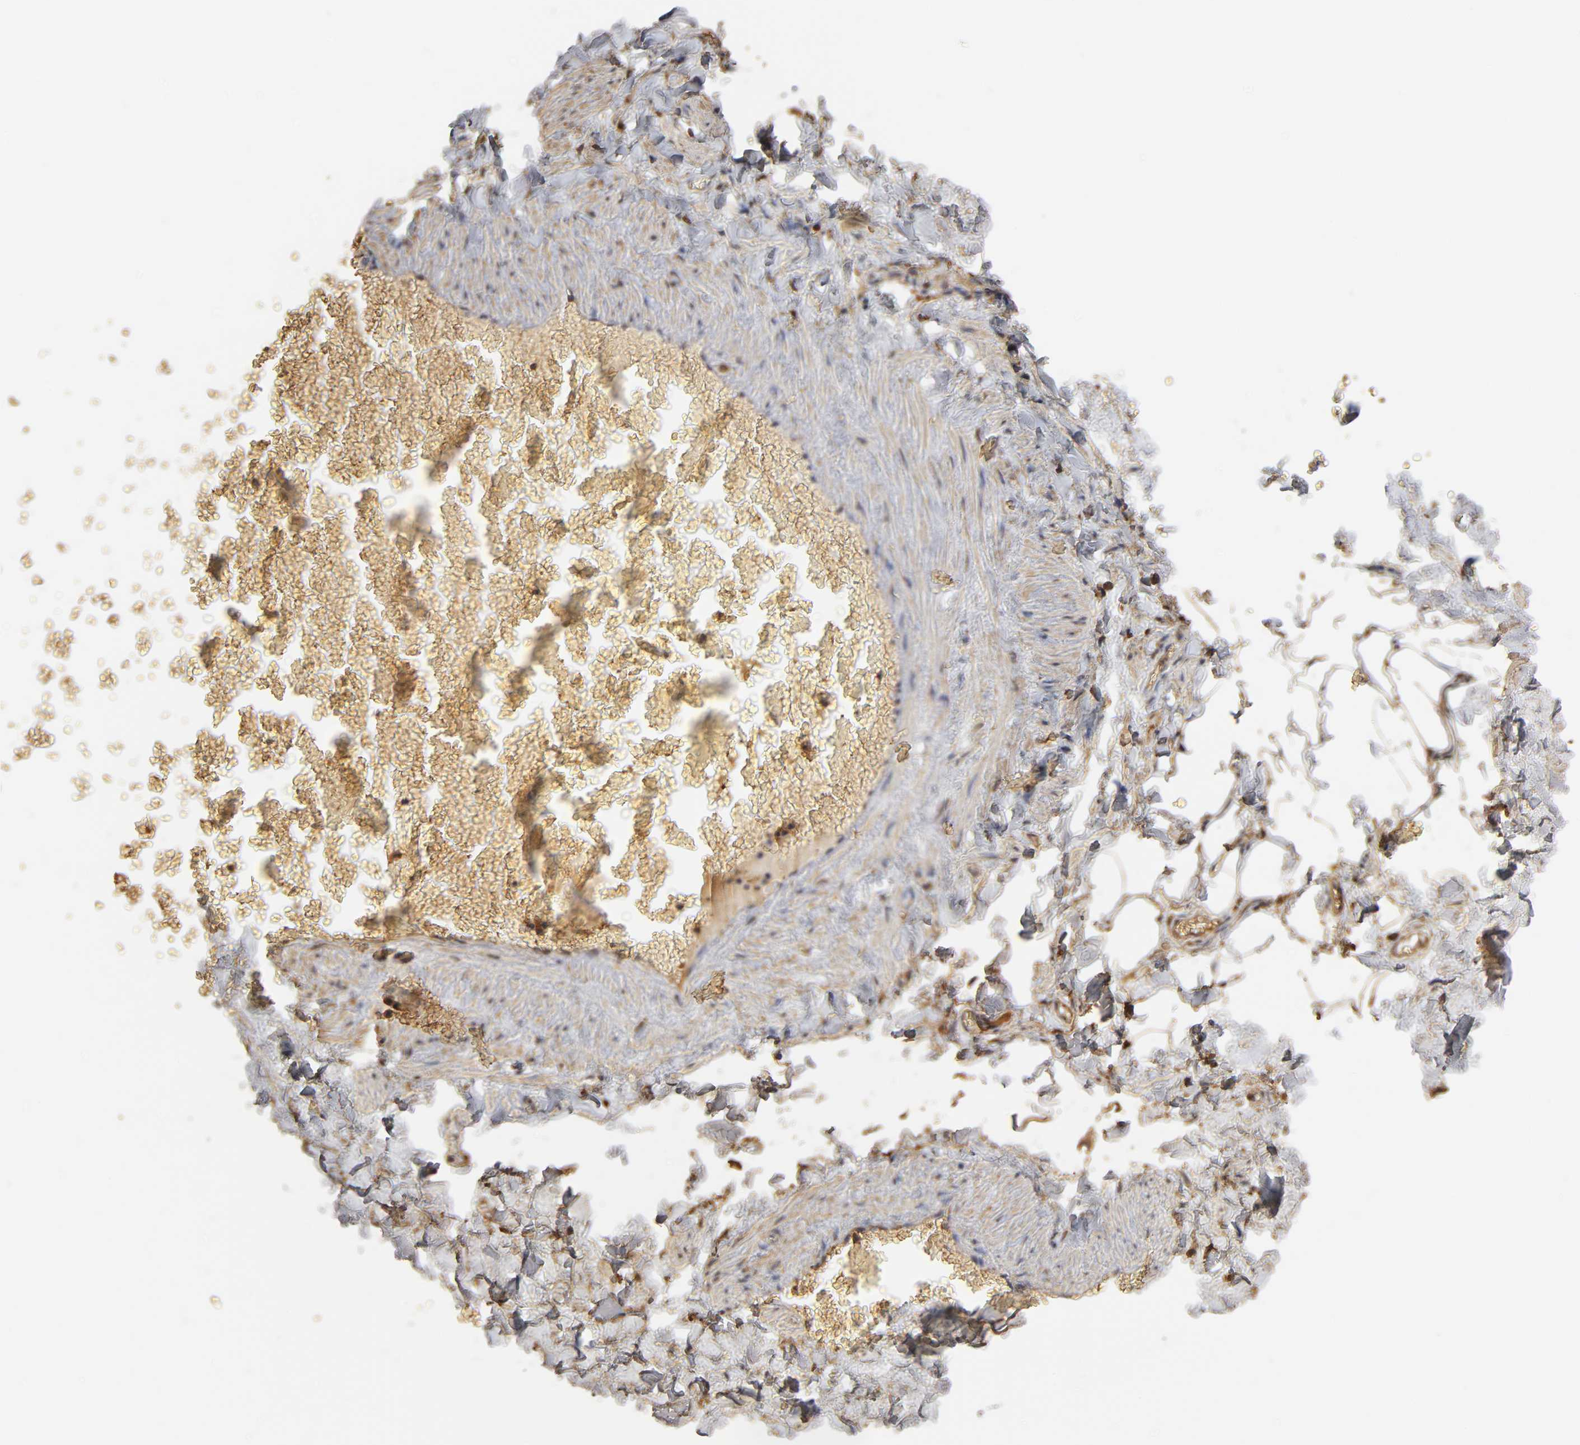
{"staining": {"intensity": "strong", "quantity": ">75%", "location": "cytoplasmic/membranous"}, "tissue": "adipose tissue", "cell_type": "Adipocytes", "image_type": "normal", "snomed": [{"axis": "morphology", "description": "Normal tissue, NOS"}, {"axis": "topography", "description": "Vascular tissue"}], "caption": "Adipose tissue stained for a protein (brown) reveals strong cytoplasmic/membranous positive positivity in approximately >75% of adipocytes.", "gene": "EIF4G2", "patient": {"sex": "male", "age": 41}}